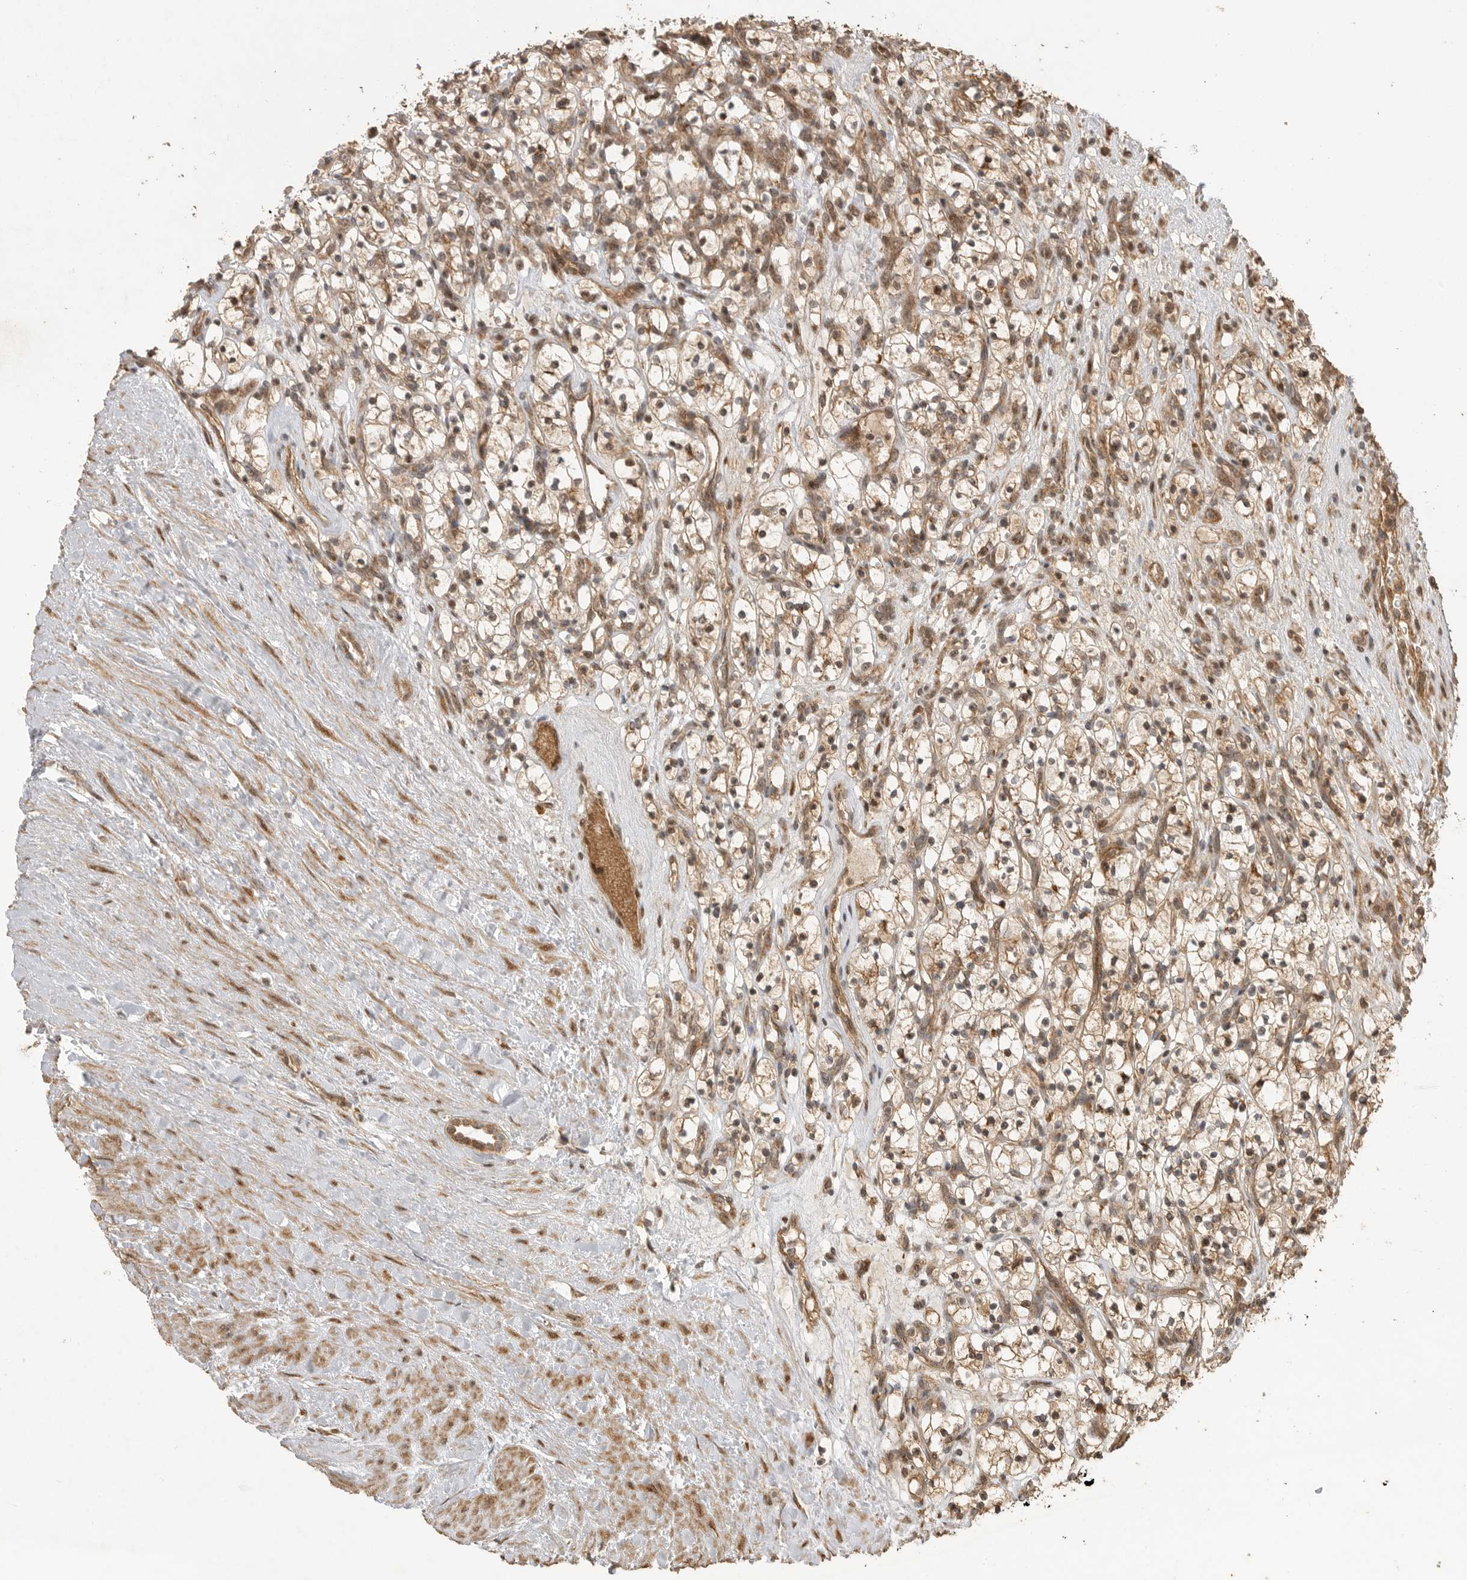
{"staining": {"intensity": "moderate", "quantity": ">75%", "location": "cytoplasmic/membranous"}, "tissue": "renal cancer", "cell_type": "Tumor cells", "image_type": "cancer", "snomed": [{"axis": "morphology", "description": "Adenocarcinoma, NOS"}, {"axis": "topography", "description": "Kidney"}], "caption": "DAB (3,3'-diaminobenzidine) immunohistochemical staining of human renal cancer reveals moderate cytoplasmic/membranous protein positivity in about >75% of tumor cells. The staining was performed using DAB to visualize the protein expression in brown, while the nuclei were stained in blue with hematoxylin (Magnification: 20x).", "gene": "BOC", "patient": {"sex": "female", "age": 57}}